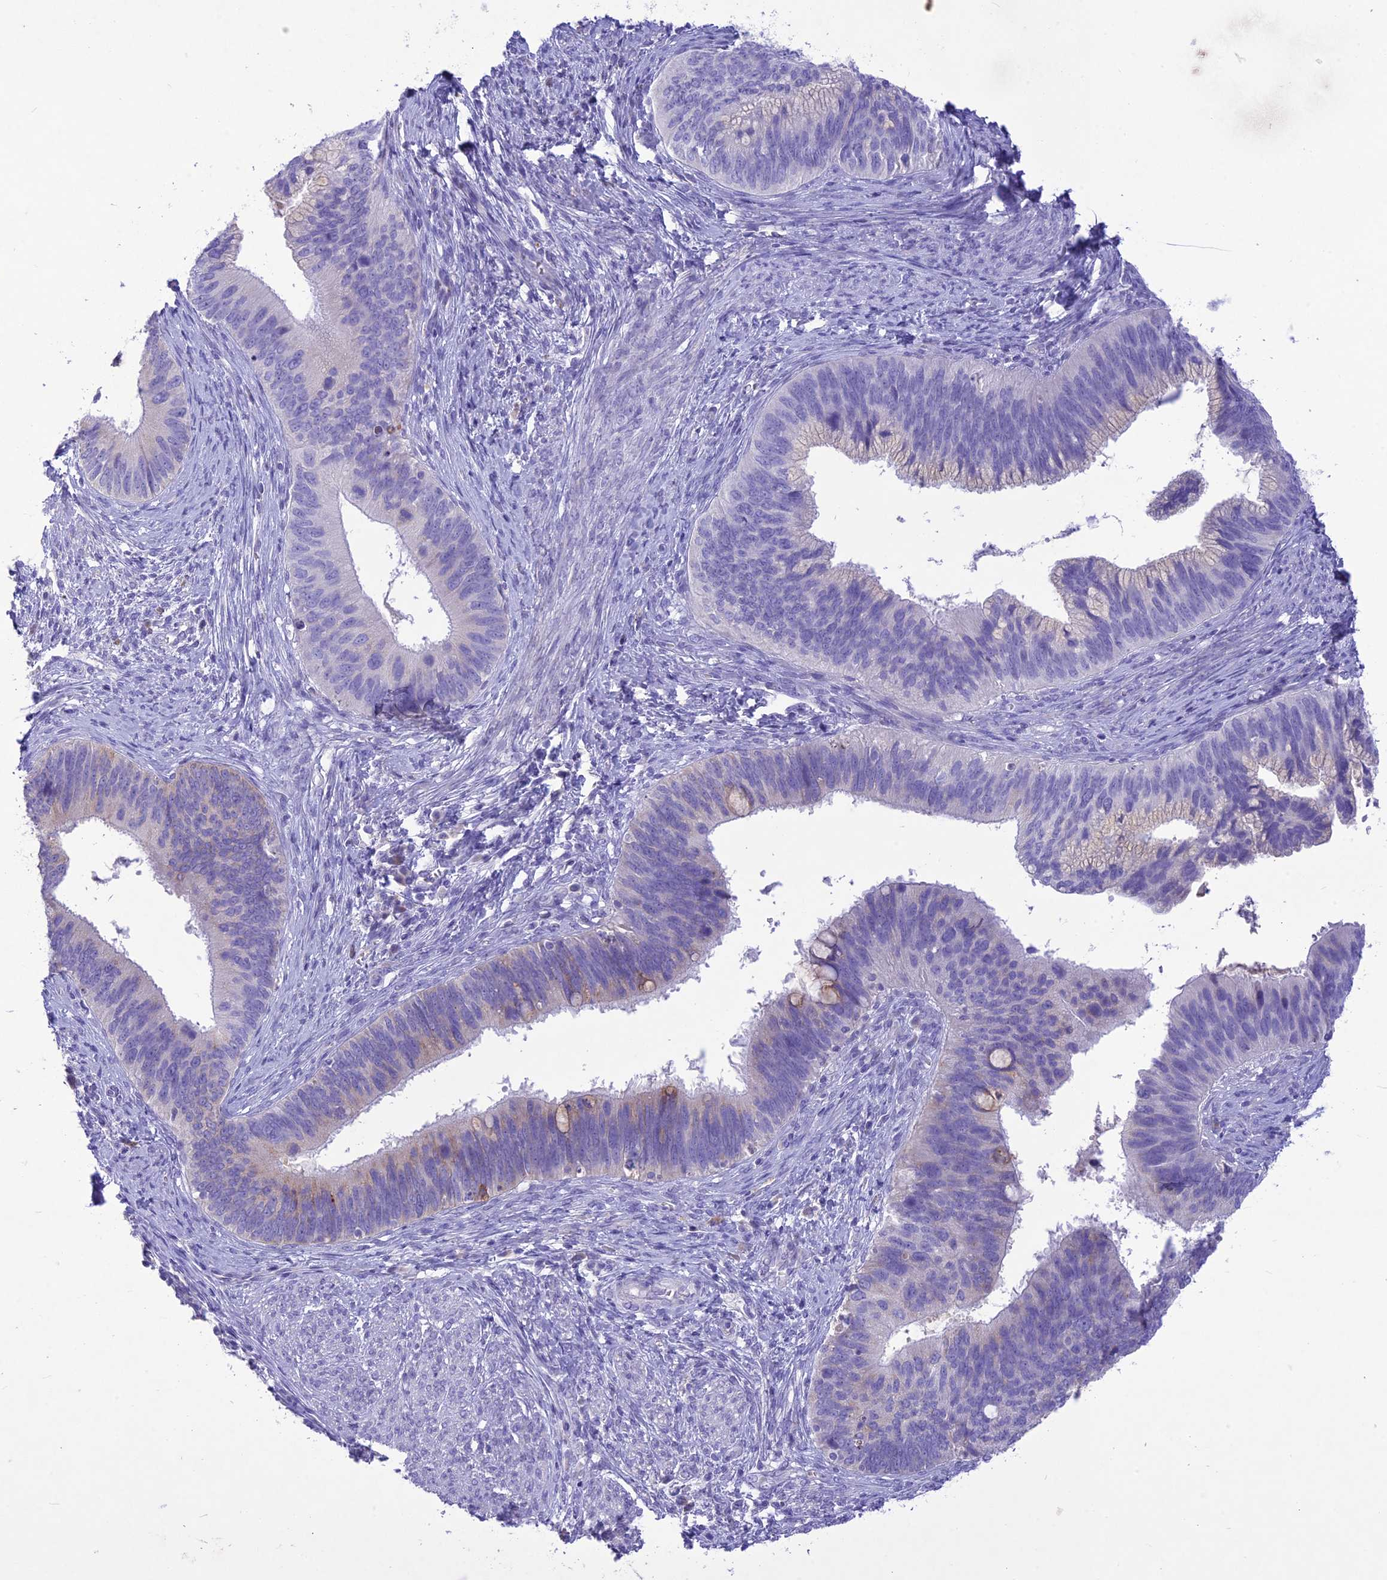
{"staining": {"intensity": "negative", "quantity": "none", "location": "none"}, "tissue": "cervical cancer", "cell_type": "Tumor cells", "image_type": "cancer", "snomed": [{"axis": "morphology", "description": "Adenocarcinoma, NOS"}, {"axis": "topography", "description": "Cervix"}], "caption": "Human cervical cancer (adenocarcinoma) stained for a protein using immunohistochemistry exhibits no staining in tumor cells.", "gene": "SLC13A5", "patient": {"sex": "female", "age": 42}}